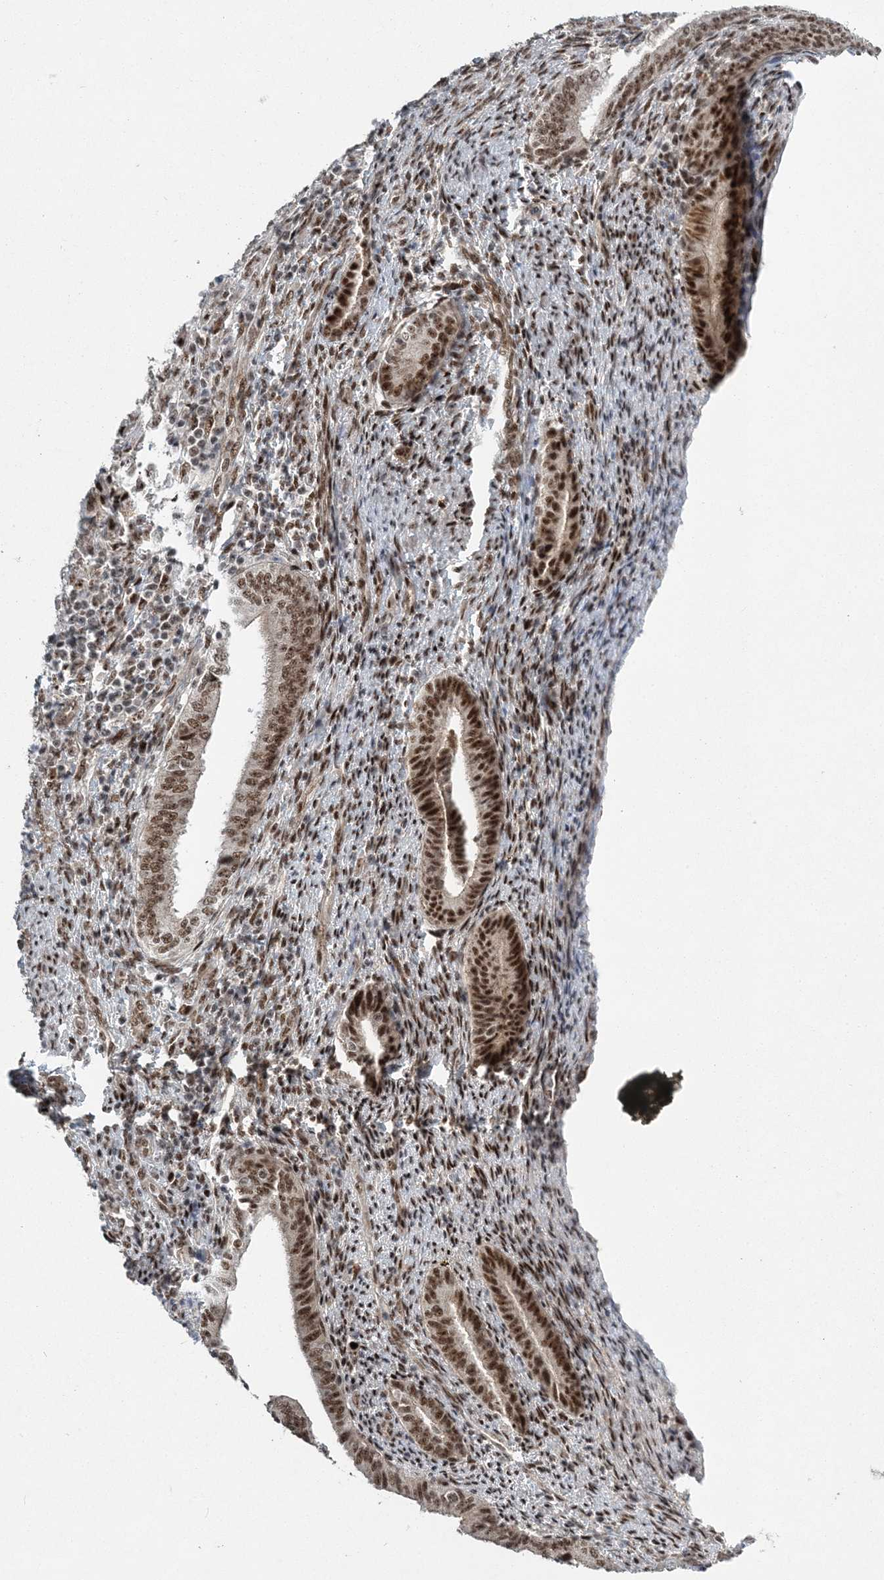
{"staining": {"intensity": "strong", "quantity": ">75%", "location": "nuclear"}, "tissue": "endometrial cancer", "cell_type": "Tumor cells", "image_type": "cancer", "snomed": [{"axis": "morphology", "description": "Adenocarcinoma, NOS"}, {"axis": "topography", "description": "Endometrium"}], "caption": "The histopathology image displays immunohistochemical staining of endometrial cancer. There is strong nuclear positivity is seen in approximately >75% of tumor cells.", "gene": "CWC22", "patient": {"sex": "female", "age": 51}}